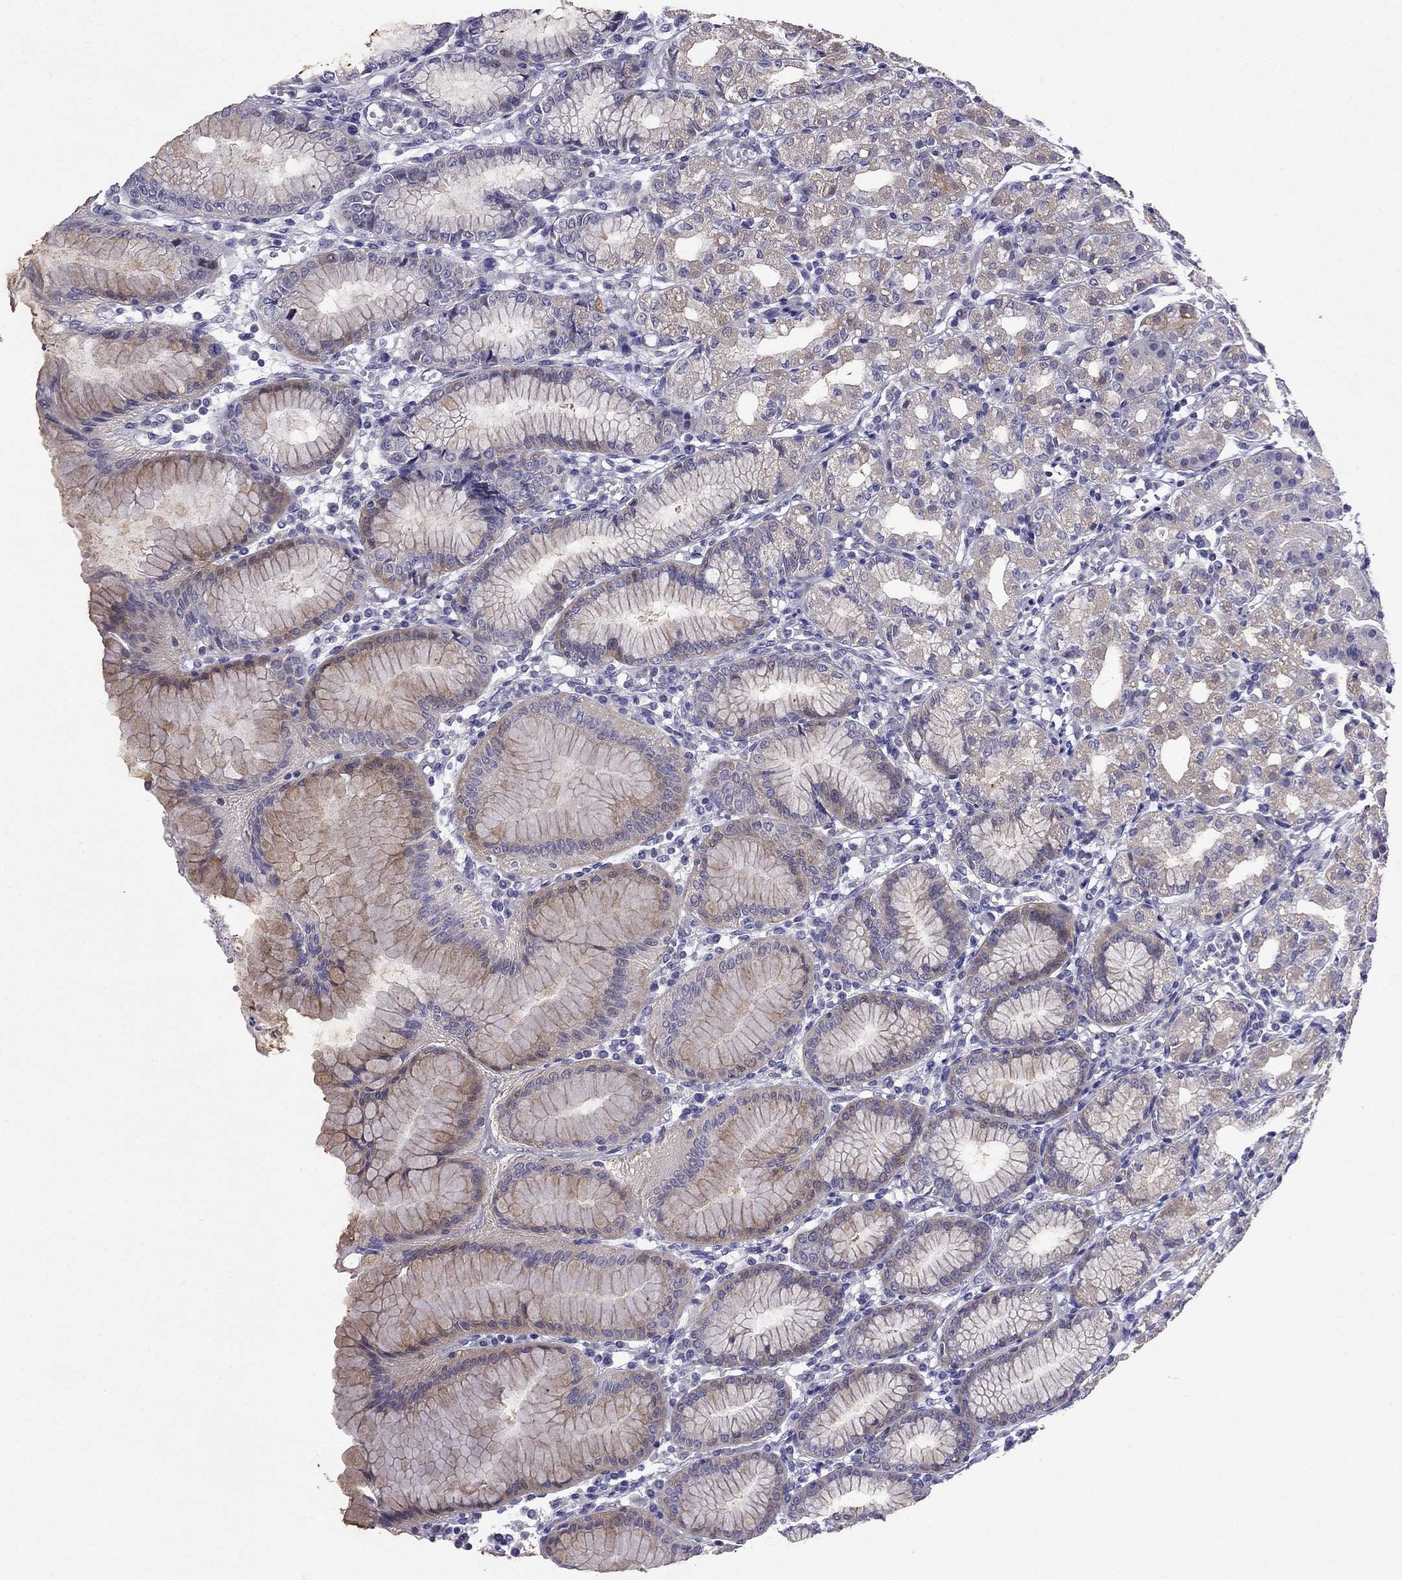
{"staining": {"intensity": "weak", "quantity": ">75%", "location": "cytoplasmic/membranous"}, "tissue": "stomach", "cell_type": "Glandular cells", "image_type": "normal", "snomed": [{"axis": "morphology", "description": "Normal tissue, NOS"}, {"axis": "topography", "description": "Skeletal muscle"}, {"axis": "topography", "description": "Stomach"}], "caption": "Stomach stained with a protein marker shows weak staining in glandular cells.", "gene": "AS3MT", "patient": {"sex": "female", "age": 57}}